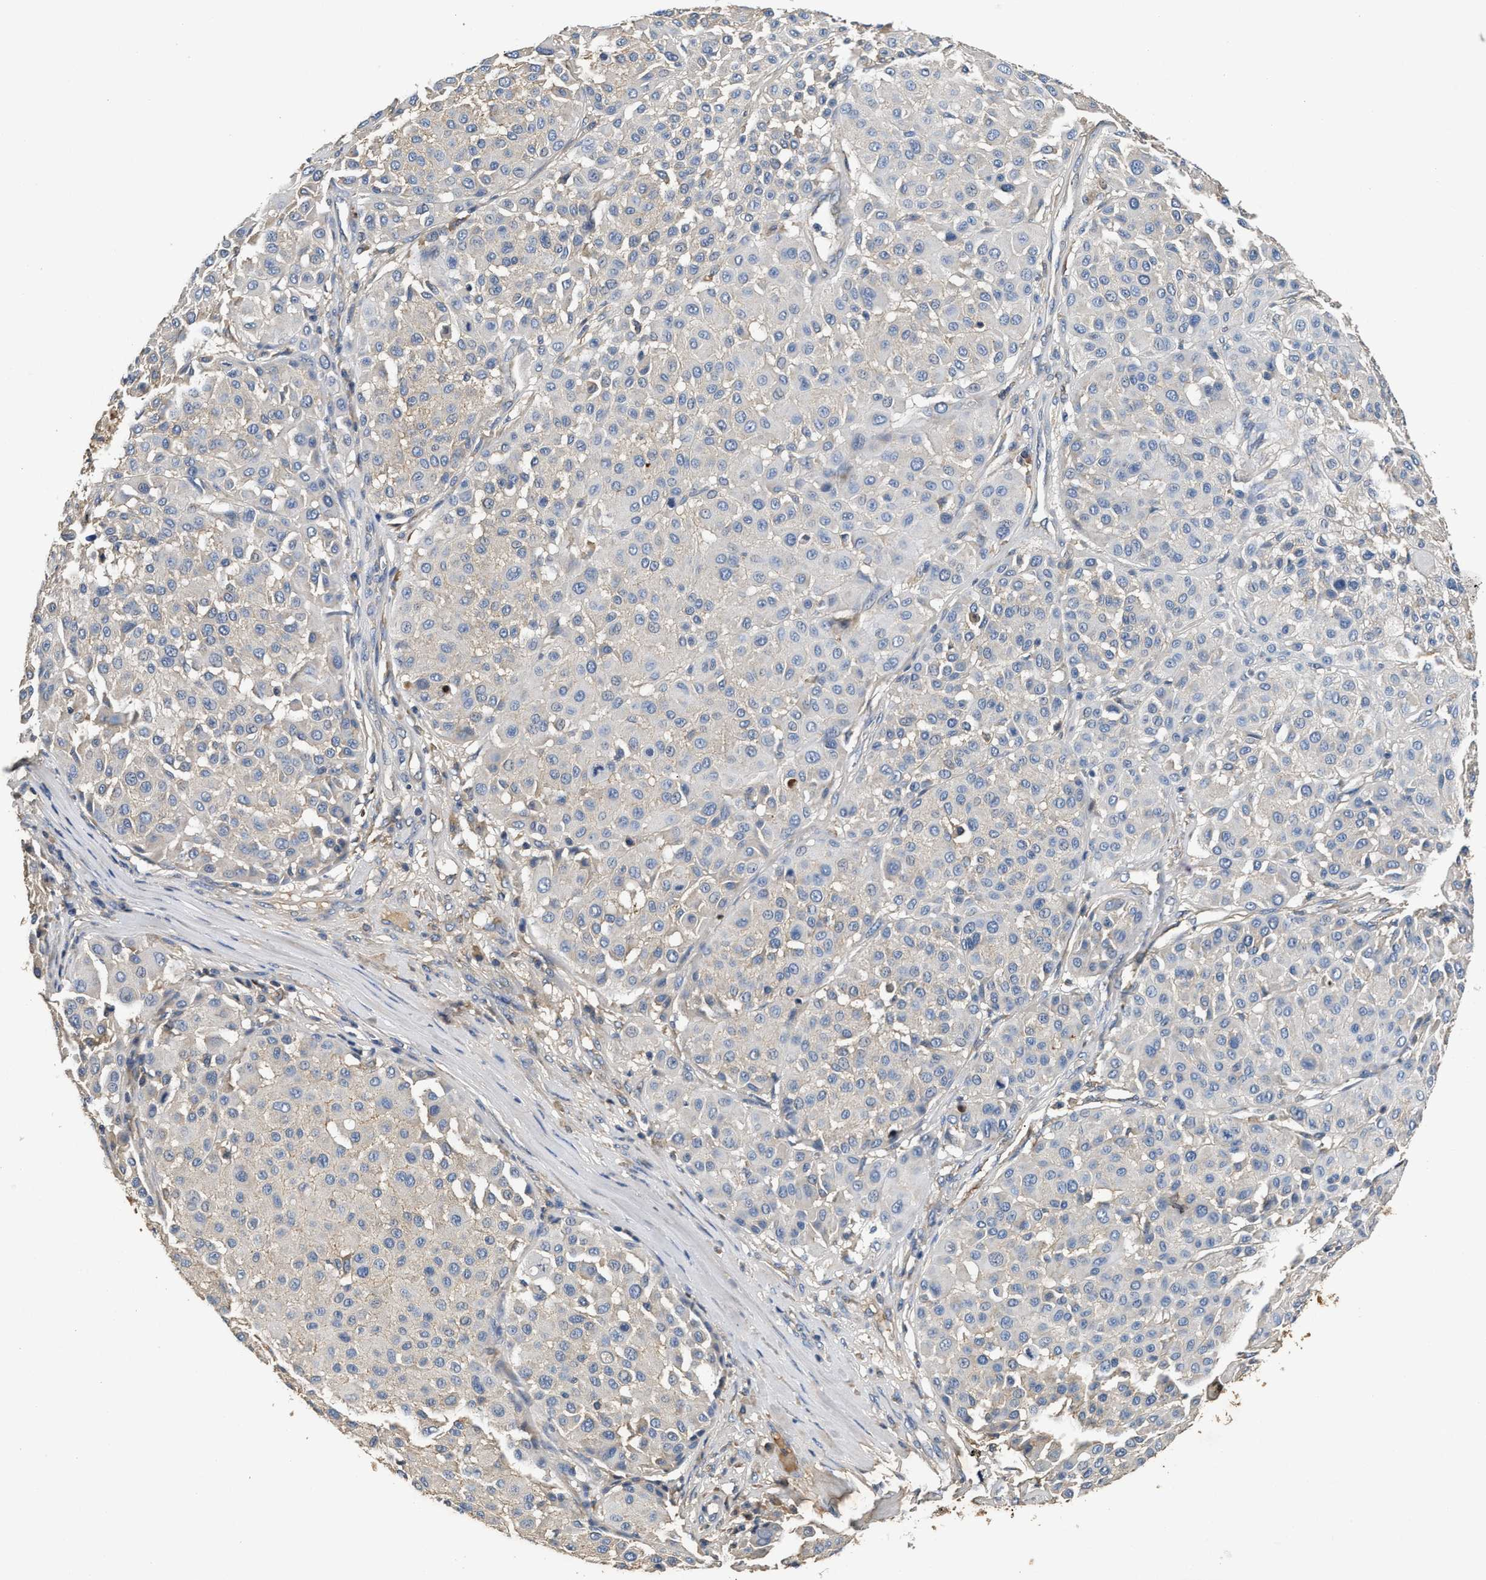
{"staining": {"intensity": "negative", "quantity": "none", "location": "none"}, "tissue": "melanoma", "cell_type": "Tumor cells", "image_type": "cancer", "snomed": [{"axis": "morphology", "description": "Malignant melanoma, Metastatic site"}, {"axis": "topography", "description": "Soft tissue"}], "caption": "A histopathology image of human malignant melanoma (metastatic site) is negative for staining in tumor cells.", "gene": "C3", "patient": {"sex": "male", "age": 41}}